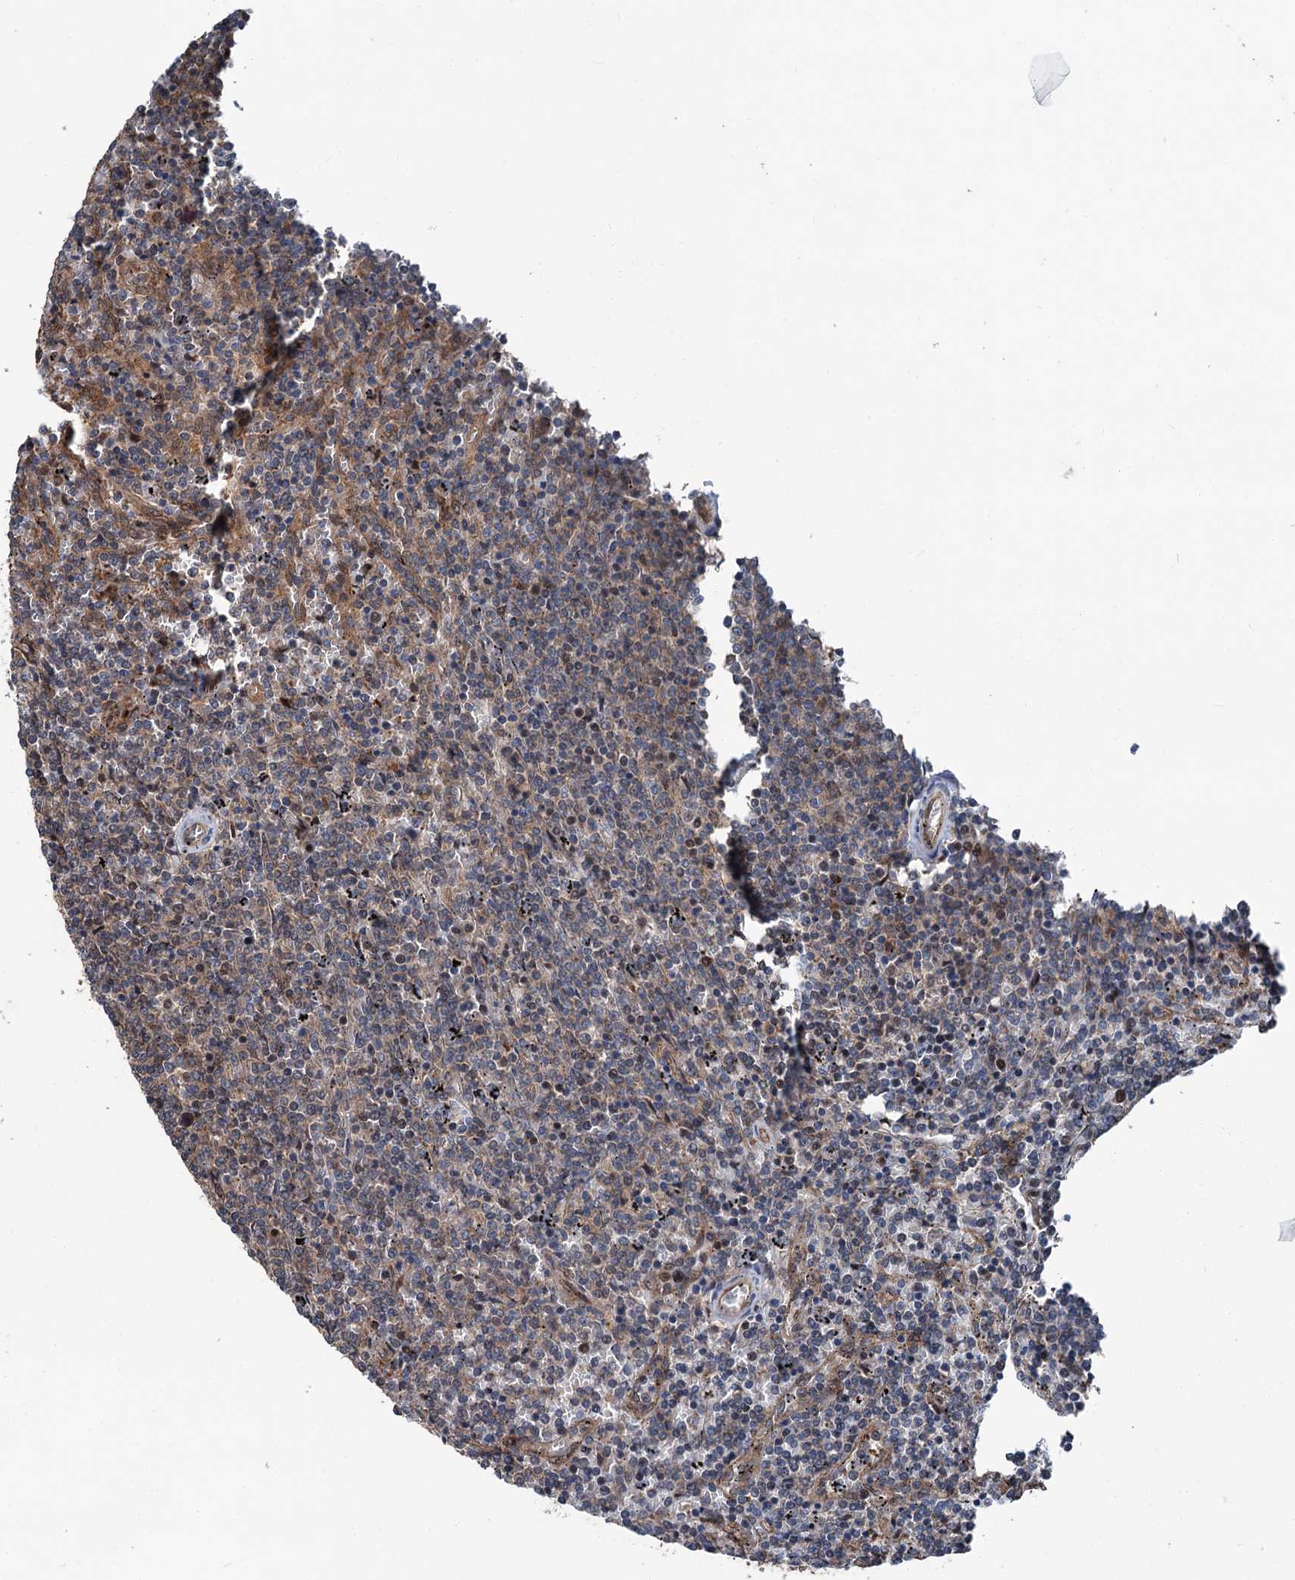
{"staining": {"intensity": "negative", "quantity": "none", "location": "none"}, "tissue": "lymphoma", "cell_type": "Tumor cells", "image_type": "cancer", "snomed": [{"axis": "morphology", "description": "Malignant lymphoma, non-Hodgkin's type, Low grade"}, {"axis": "topography", "description": "Spleen"}], "caption": "Immunohistochemistry image of neoplastic tissue: low-grade malignant lymphoma, non-Hodgkin's type stained with DAB displays no significant protein staining in tumor cells.", "gene": "PSMD13", "patient": {"sex": "female", "age": 50}}